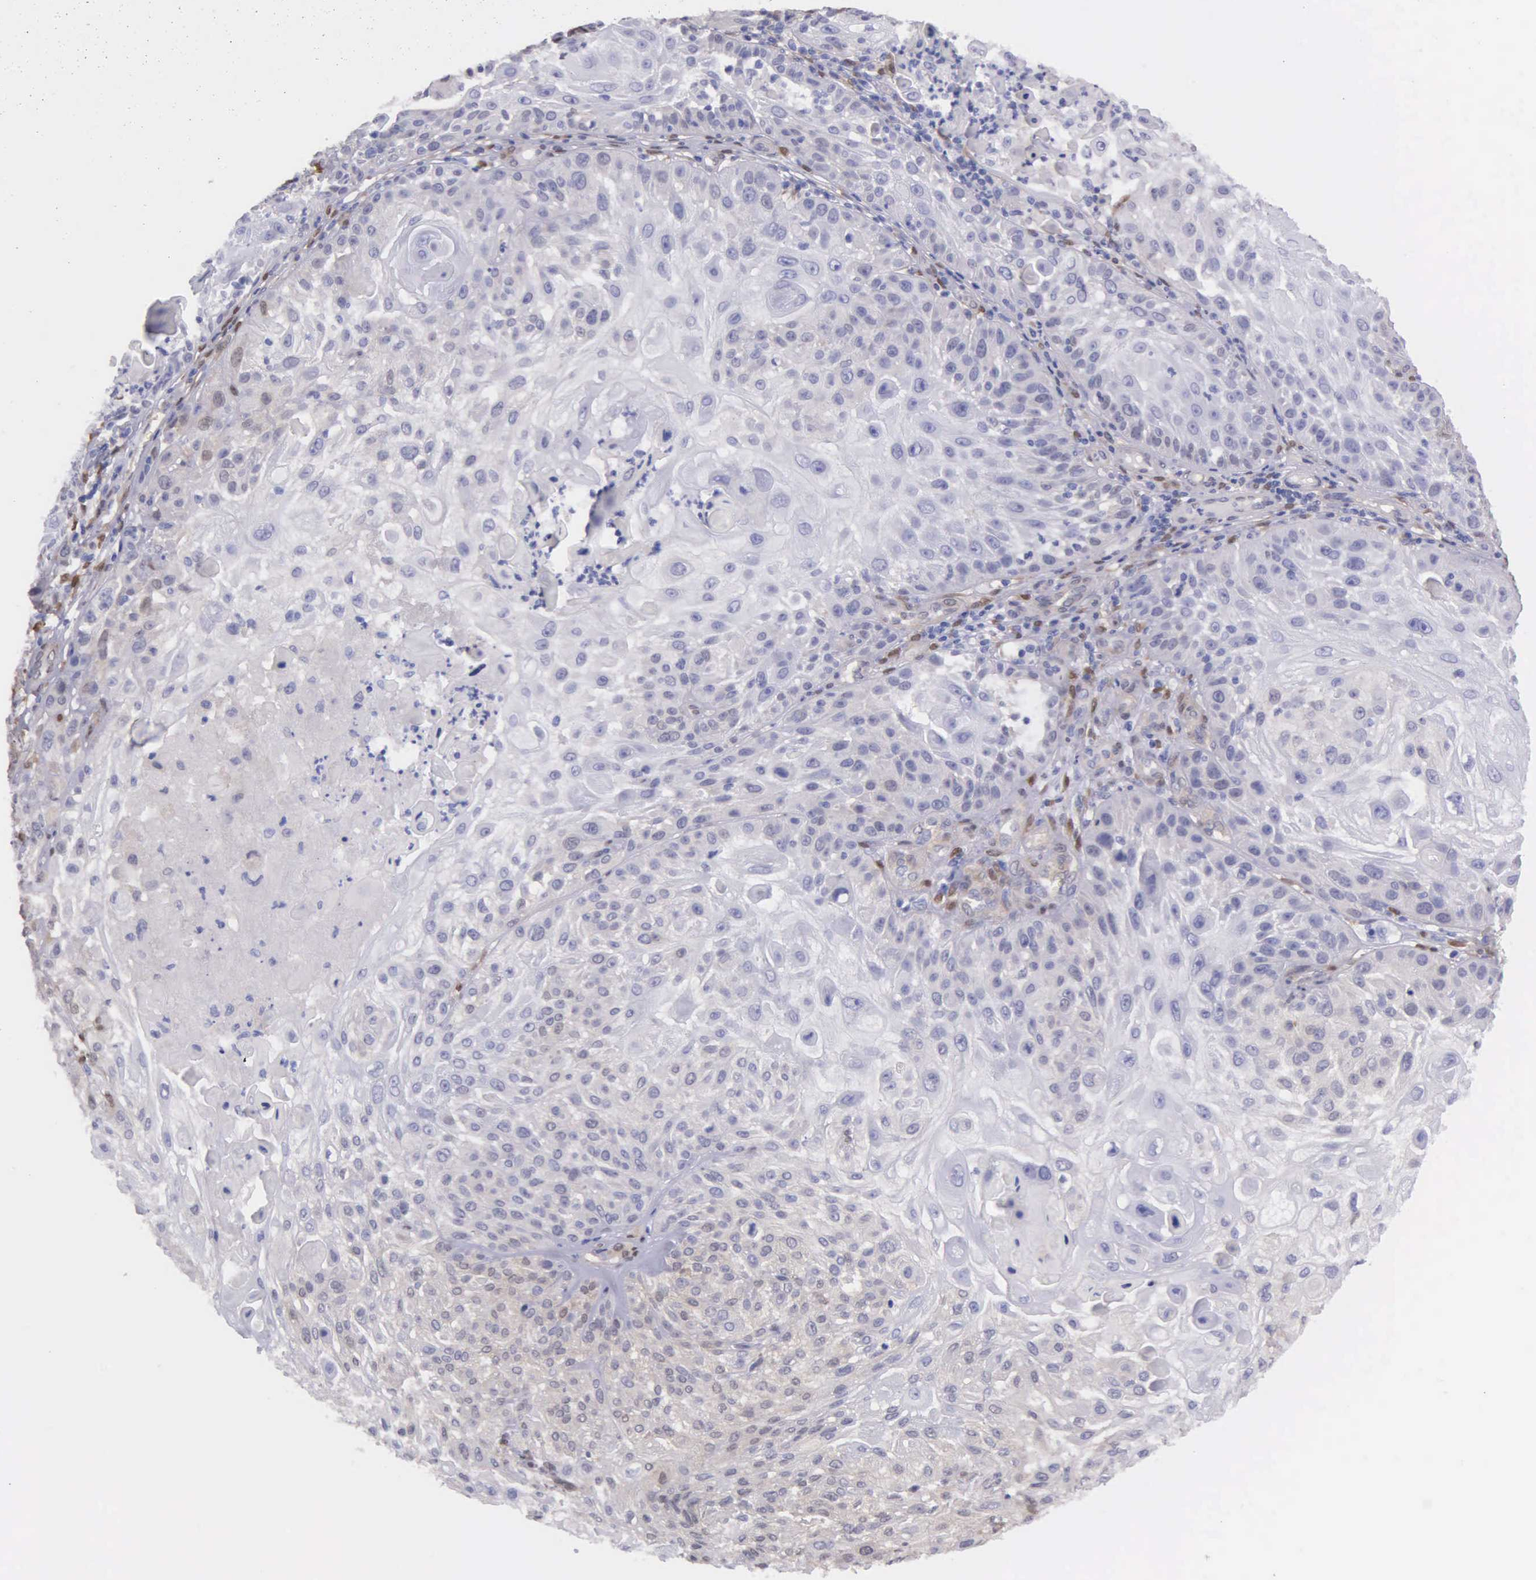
{"staining": {"intensity": "negative", "quantity": "none", "location": "none"}, "tissue": "skin cancer", "cell_type": "Tumor cells", "image_type": "cancer", "snomed": [{"axis": "morphology", "description": "Squamous cell carcinoma, NOS"}, {"axis": "topography", "description": "Skin"}], "caption": "This is an IHC image of skin cancer (squamous cell carcinoma). There is no staining in tumor cells.", "gene": "GSTT2", "patient": {"sex": "female", "age": 89}}